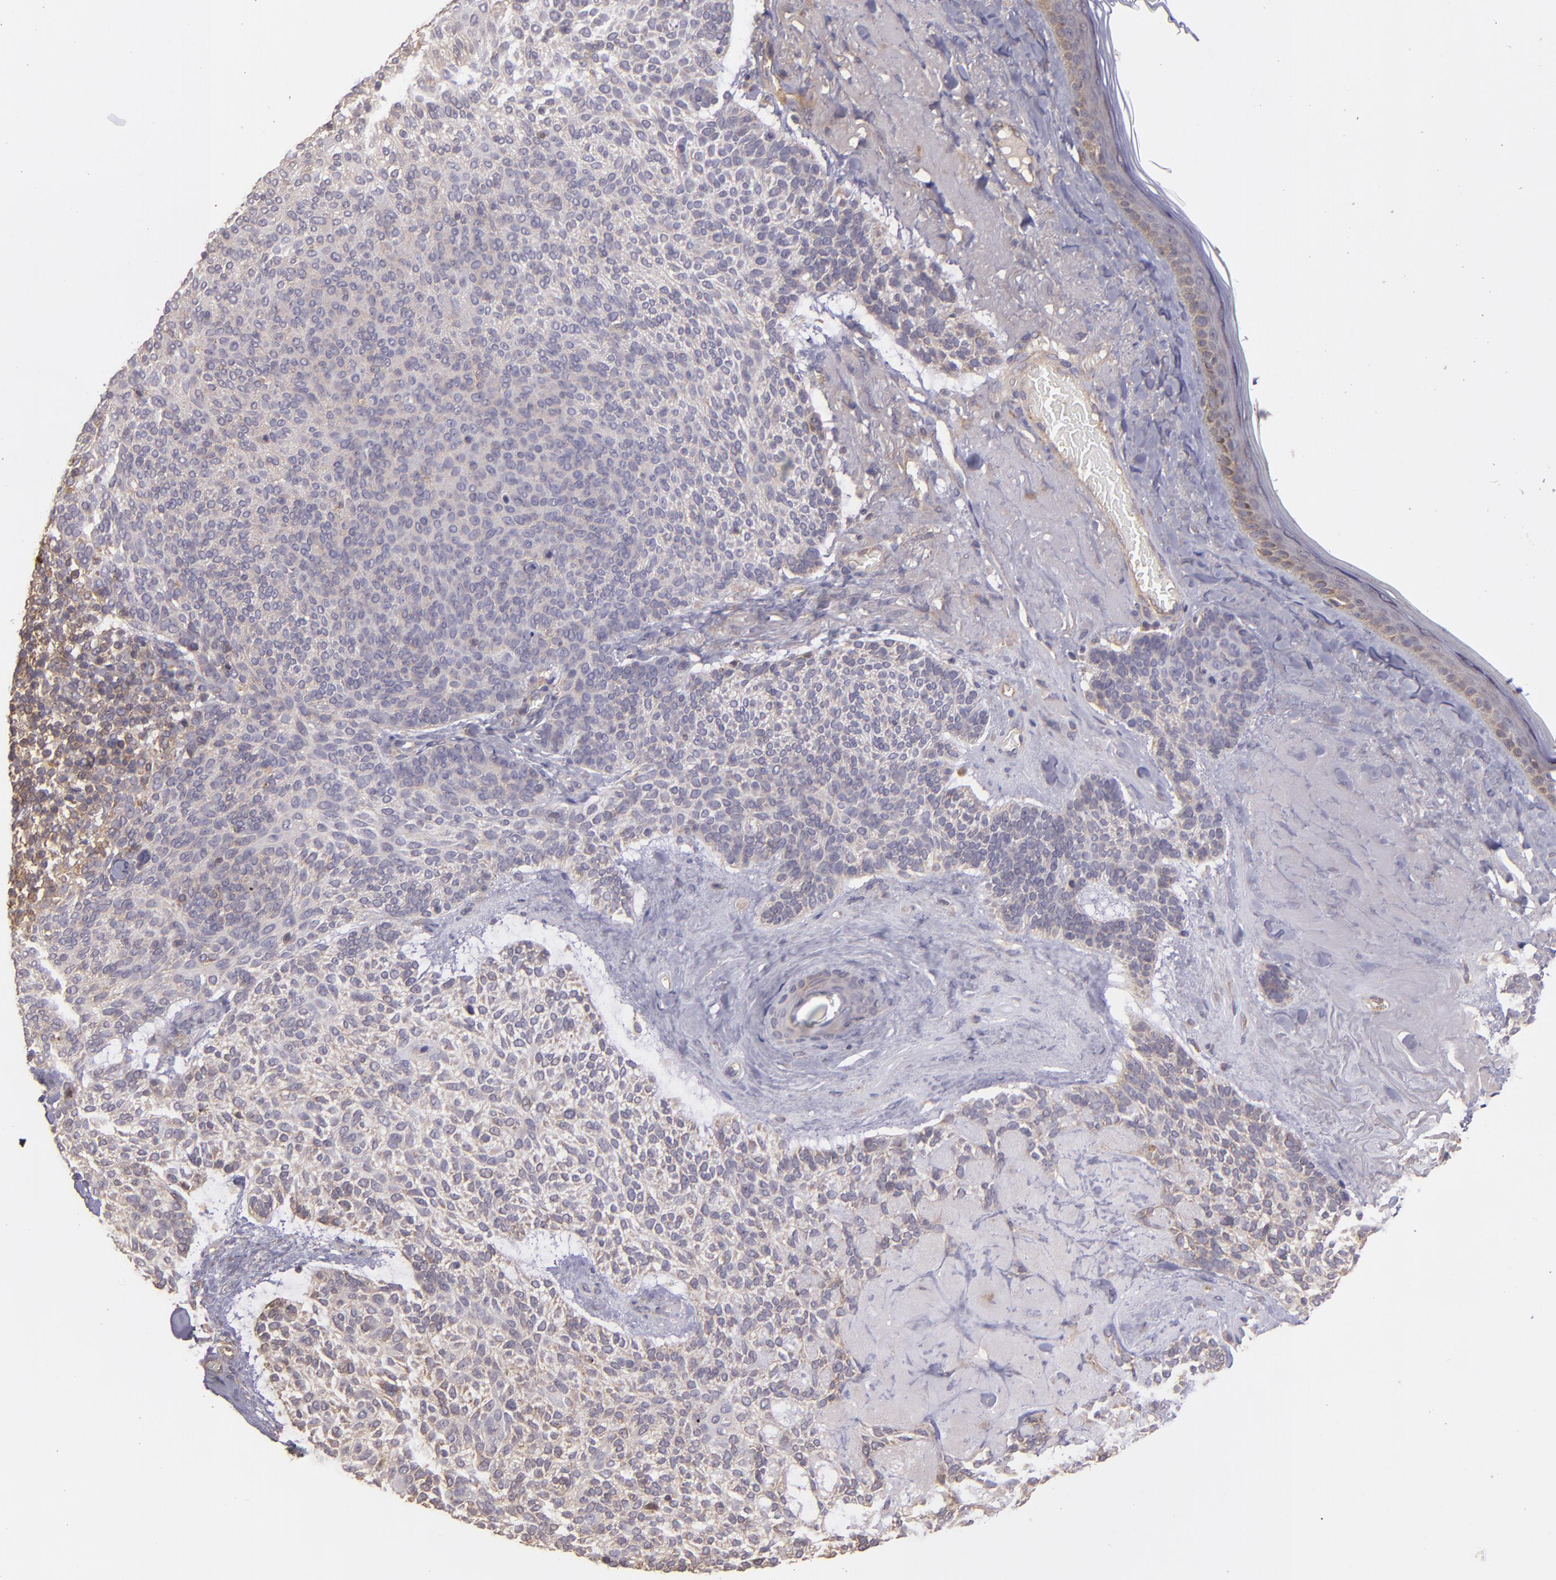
{"staining": {"intensity": "weak", "quantity": ">75%", "location": "cytoplasmic/membranous"}, "tissue": "skin cancer", "cell_type": "Tumor cells", "image_type": "cancer", "snomed": [{"axis": "morphology", "description": "Normal tissue, NOS"}, {"axis": "morphology", "description": "Basal cell carcinoma"}, {"axis": "topography", "description": "Skin"}], "caption": "About >75% of tumor cells in human skin basal cell carcinoma exhibit weak cytoplasmic/membranous protein positivity as visualized by brown immunohistochemical staining.", "gene": "ECE1", "patient": {"sex": "female", "age": 70}}